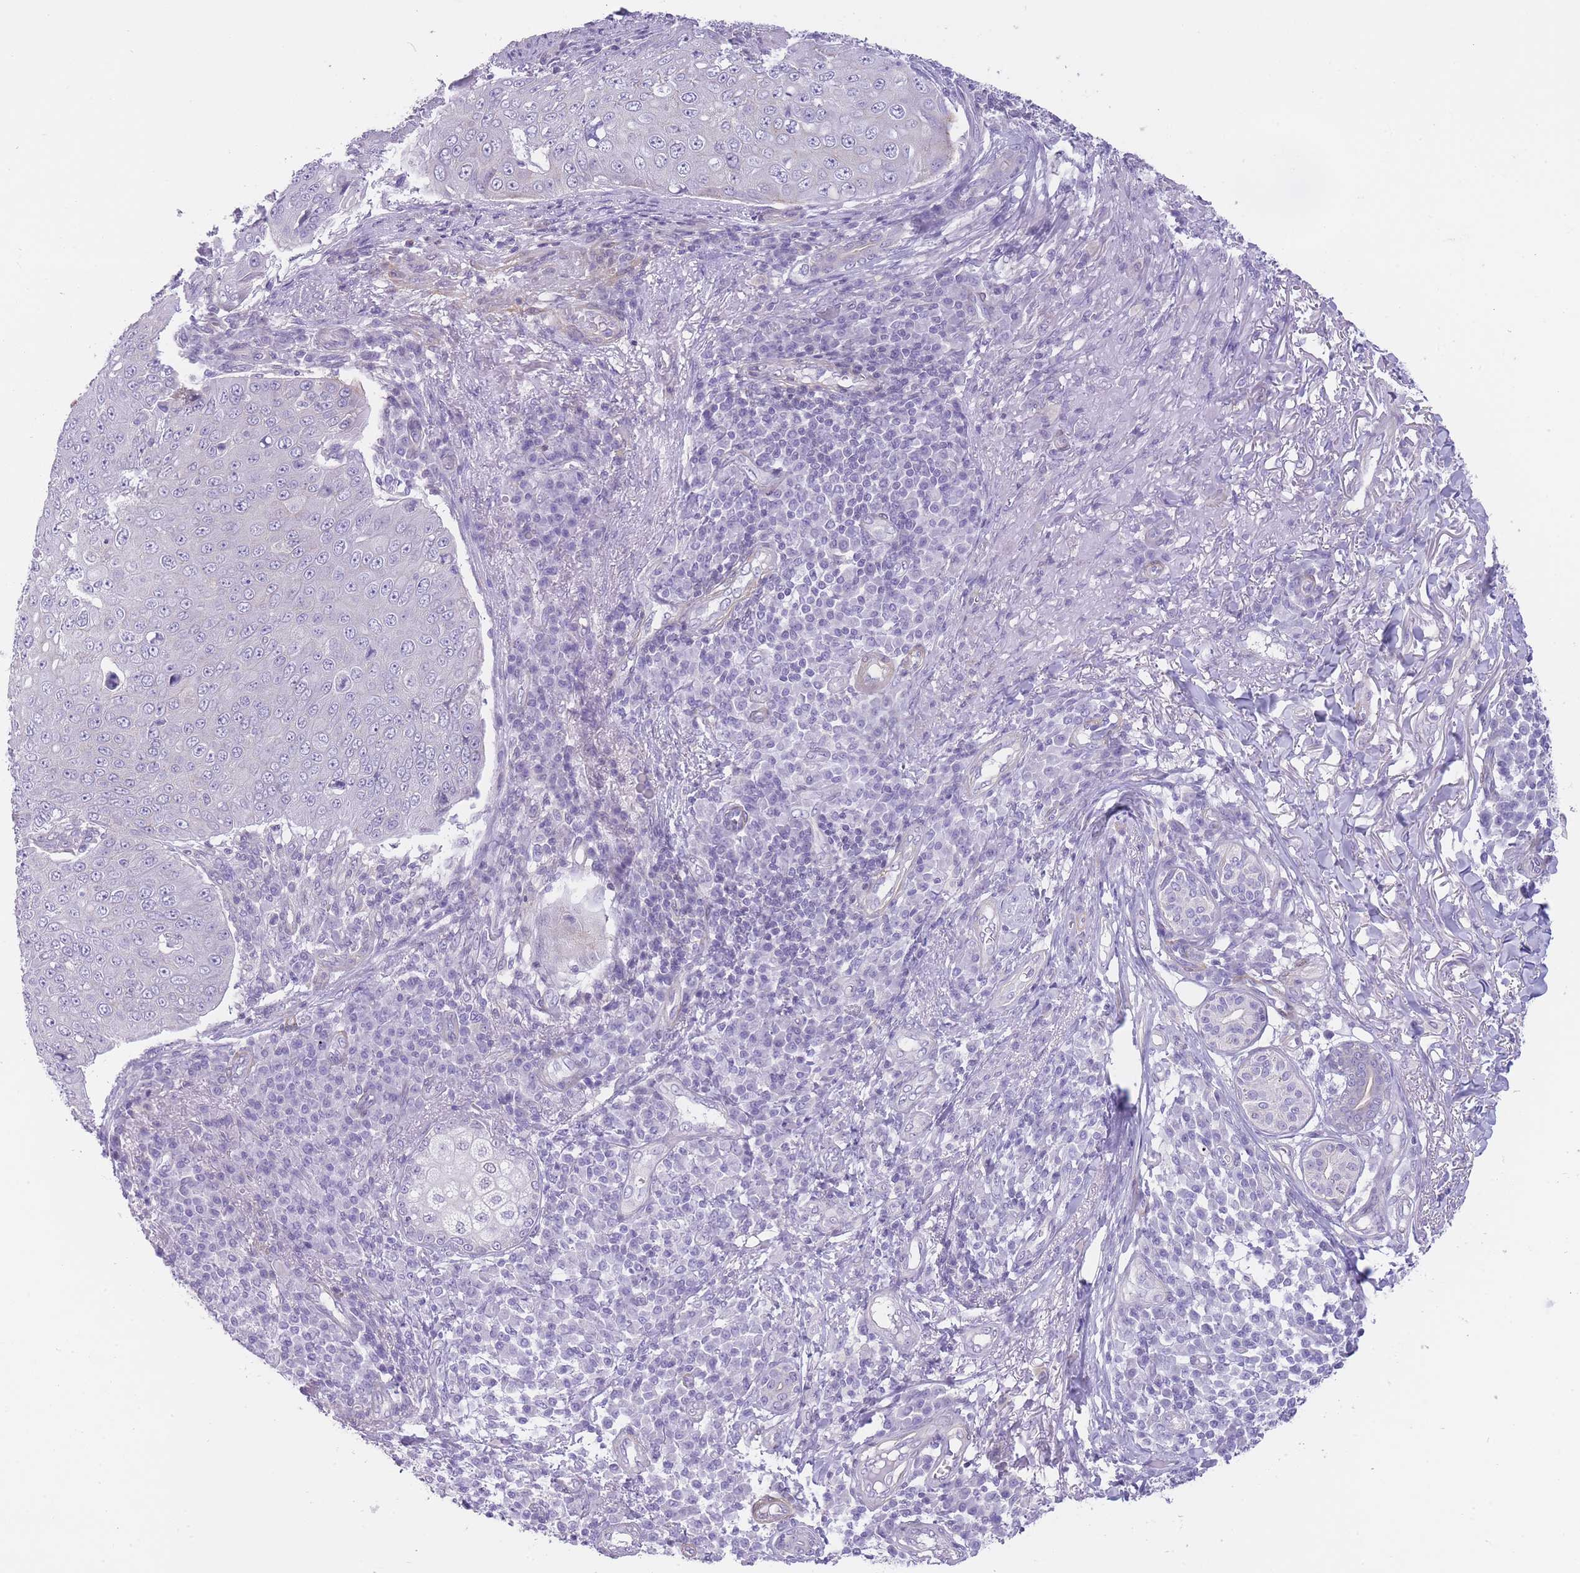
{"staining": {"intensity": "negative", "quantity": "none", "location": "none"}, "tissue": "skin cancer", "cell_type": "Tumor cells", "image_type": "cancer", "snomed": [{"axis": "morphology", "description": "Squamous cell carcinoma, NOS"}, {"axis": "topography", "description": "Skin"}], "caption": "An immunohistochemistry image of skin squamous cell carcinoma is shown. There is no staining in tumor cells of skin squamous cell carcinoma. (DAB (3,3'-diaminobenzidine) immunohistochemistry (IHC) with hematoxylin counter stain).", "gene": "OR11H12", "patient": {"sex": "male", "age": 71}}